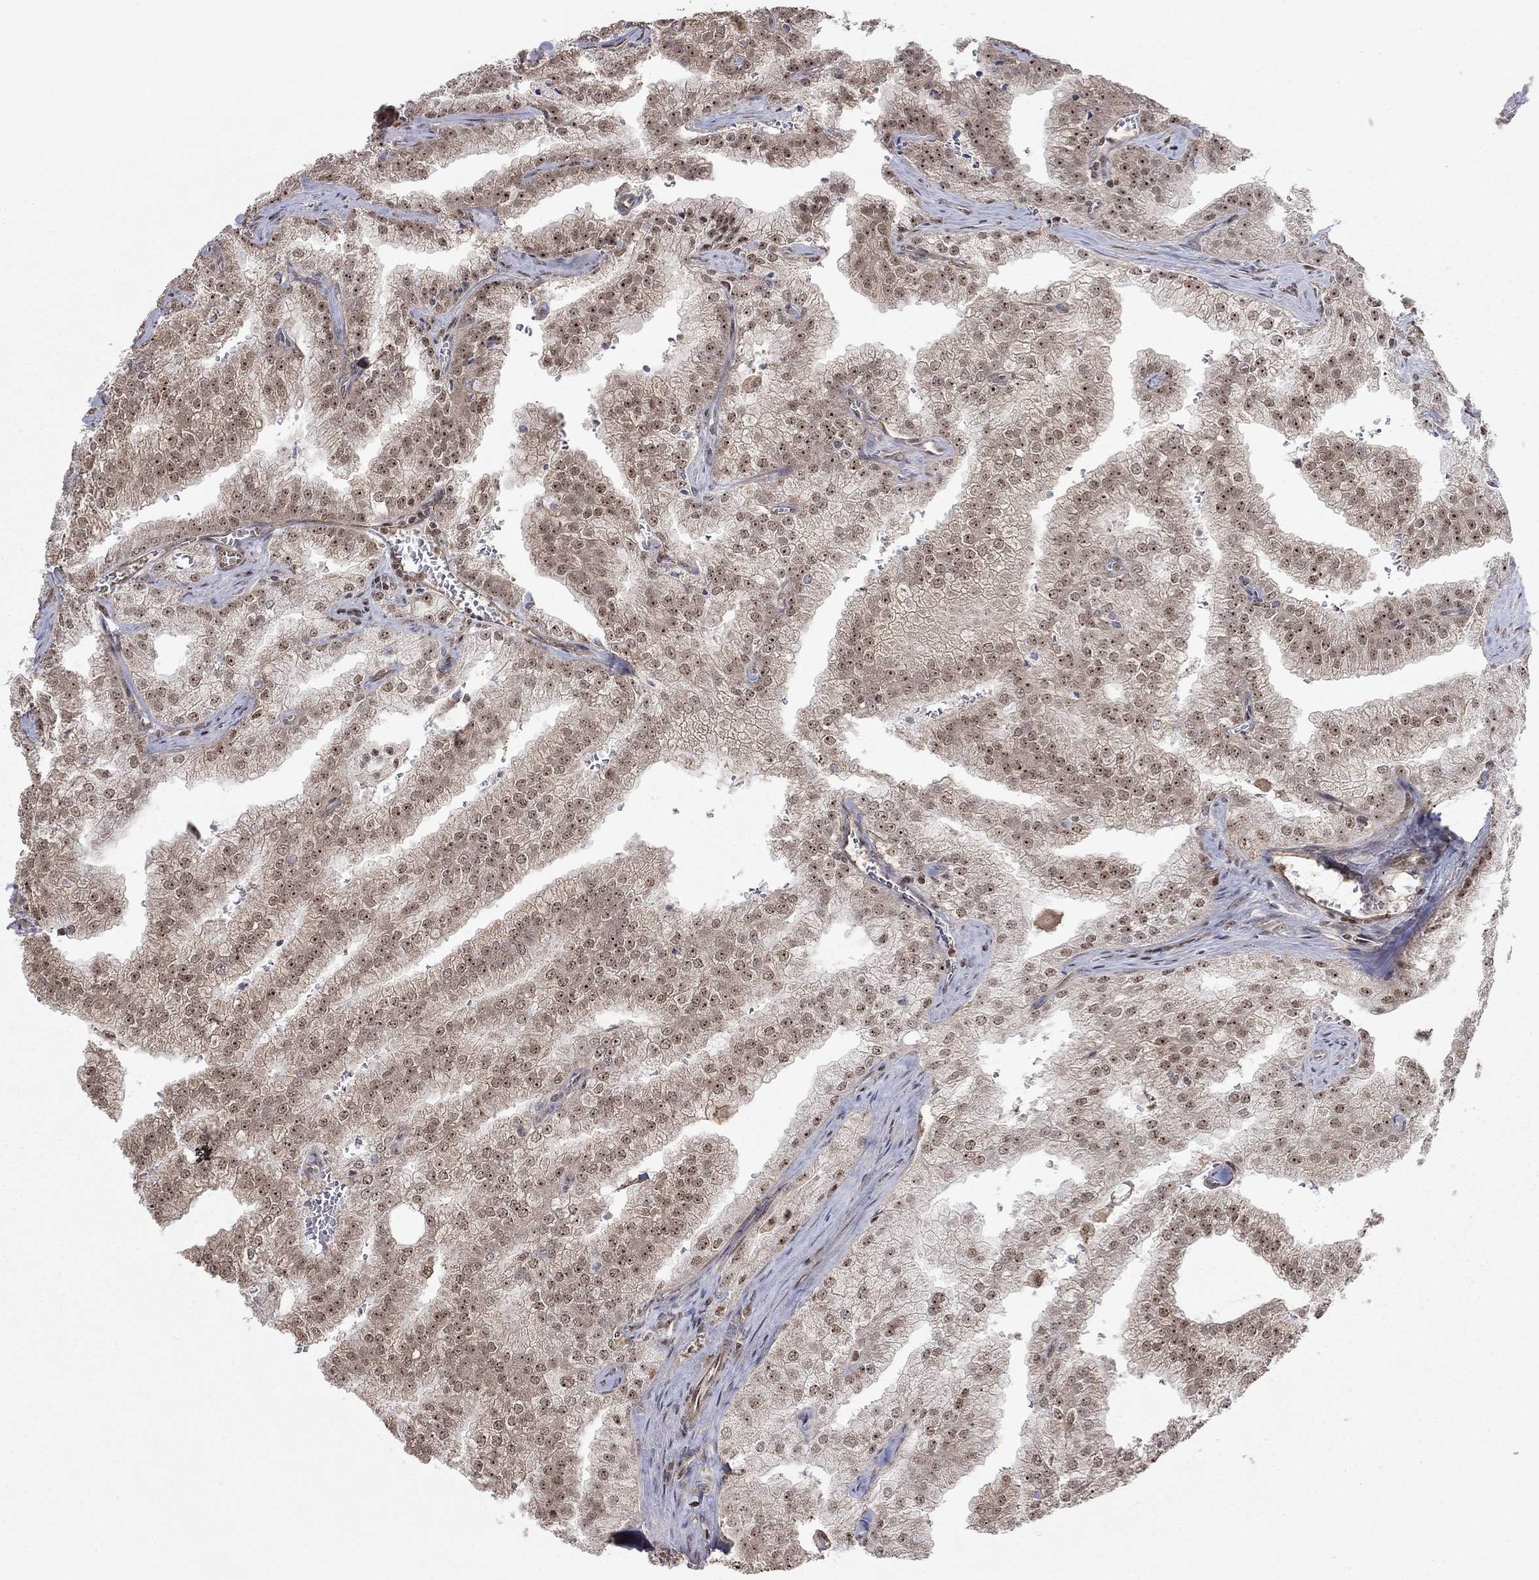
{"staining": {"intensity": "moderate", "quantity": "25%-75%", "location": "cytoplasmic/membranous,nuclear"}, "tissue": "prostate cancer", "cell_type": "Tumor cells", "image_type": "cancer", "snomed": [{"axis": "morphology", "description": "Adenocarcinoma, NOS"}, {"axis": "topography", "description": "Prostate"}], "caption": "About 25%-75% of tumor cells in human prostate cancer (adenocarcinoma) show moderate cytoplasmic/membranous and nuclear protein staining as visualized by brown immunohistochemical staining.", "gene": "TDP1", "patient": {"sex": "male", "age": 70}}